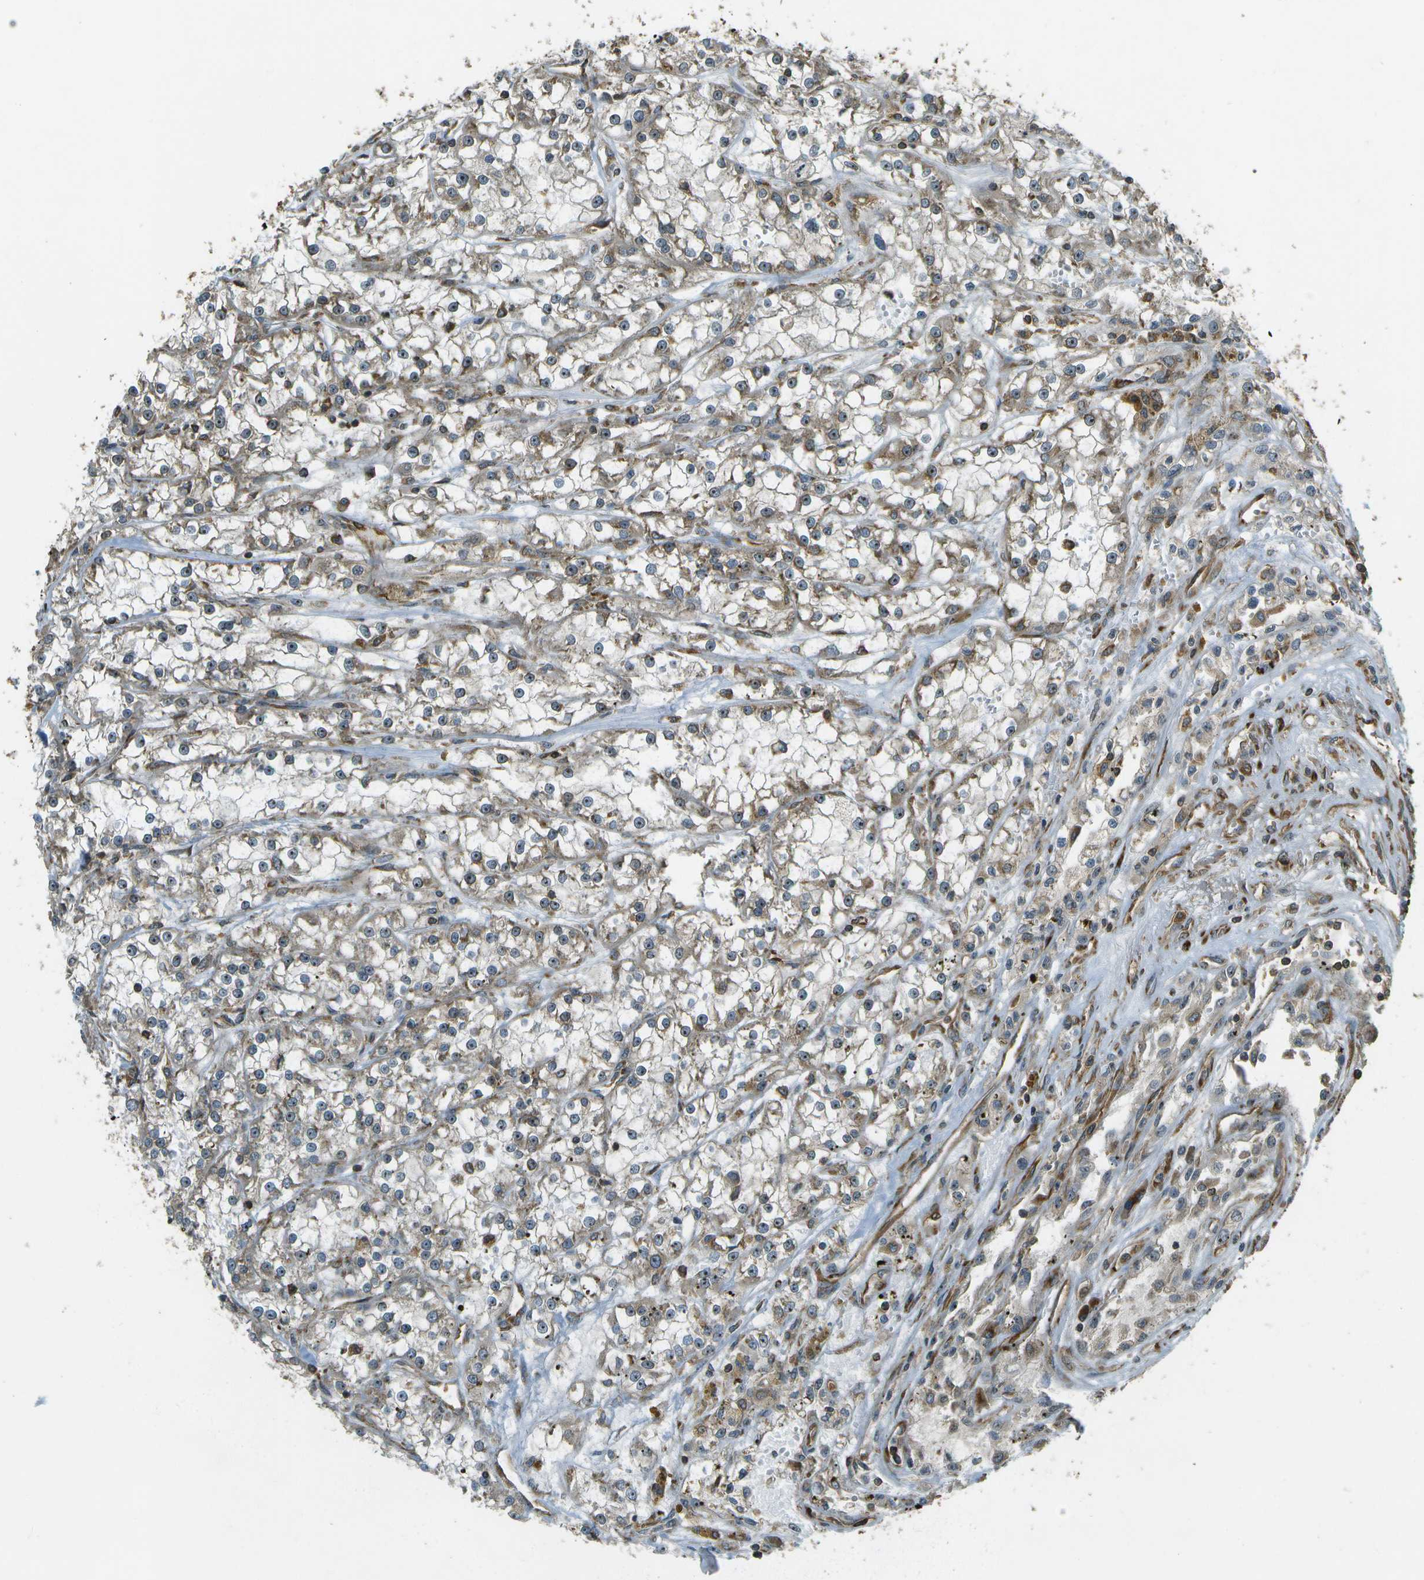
{"staining": {"intensity": "moderate", "quantity": ">75%", "location": "cytoplasmic/membranous,nuclear"}, "tissue": "renal cancer", "cell_type": "Tumor cells", "image_type": "cancer", "snomed": [{"axis": "morphology", "description": "Adenocarcinoma, NOS"}, {"axis": "topography", "description": "Kidney"}], "caption": "A photomicrograph showing moderate cytoplasmic/membranous and nuclear positivity in about >75% of tumor cells in adenocarcinoma (renal), as visualized by brown immunohistochemical staining.", "gene": "LRP12", "patient": {"sex": "female", "age": 52}}